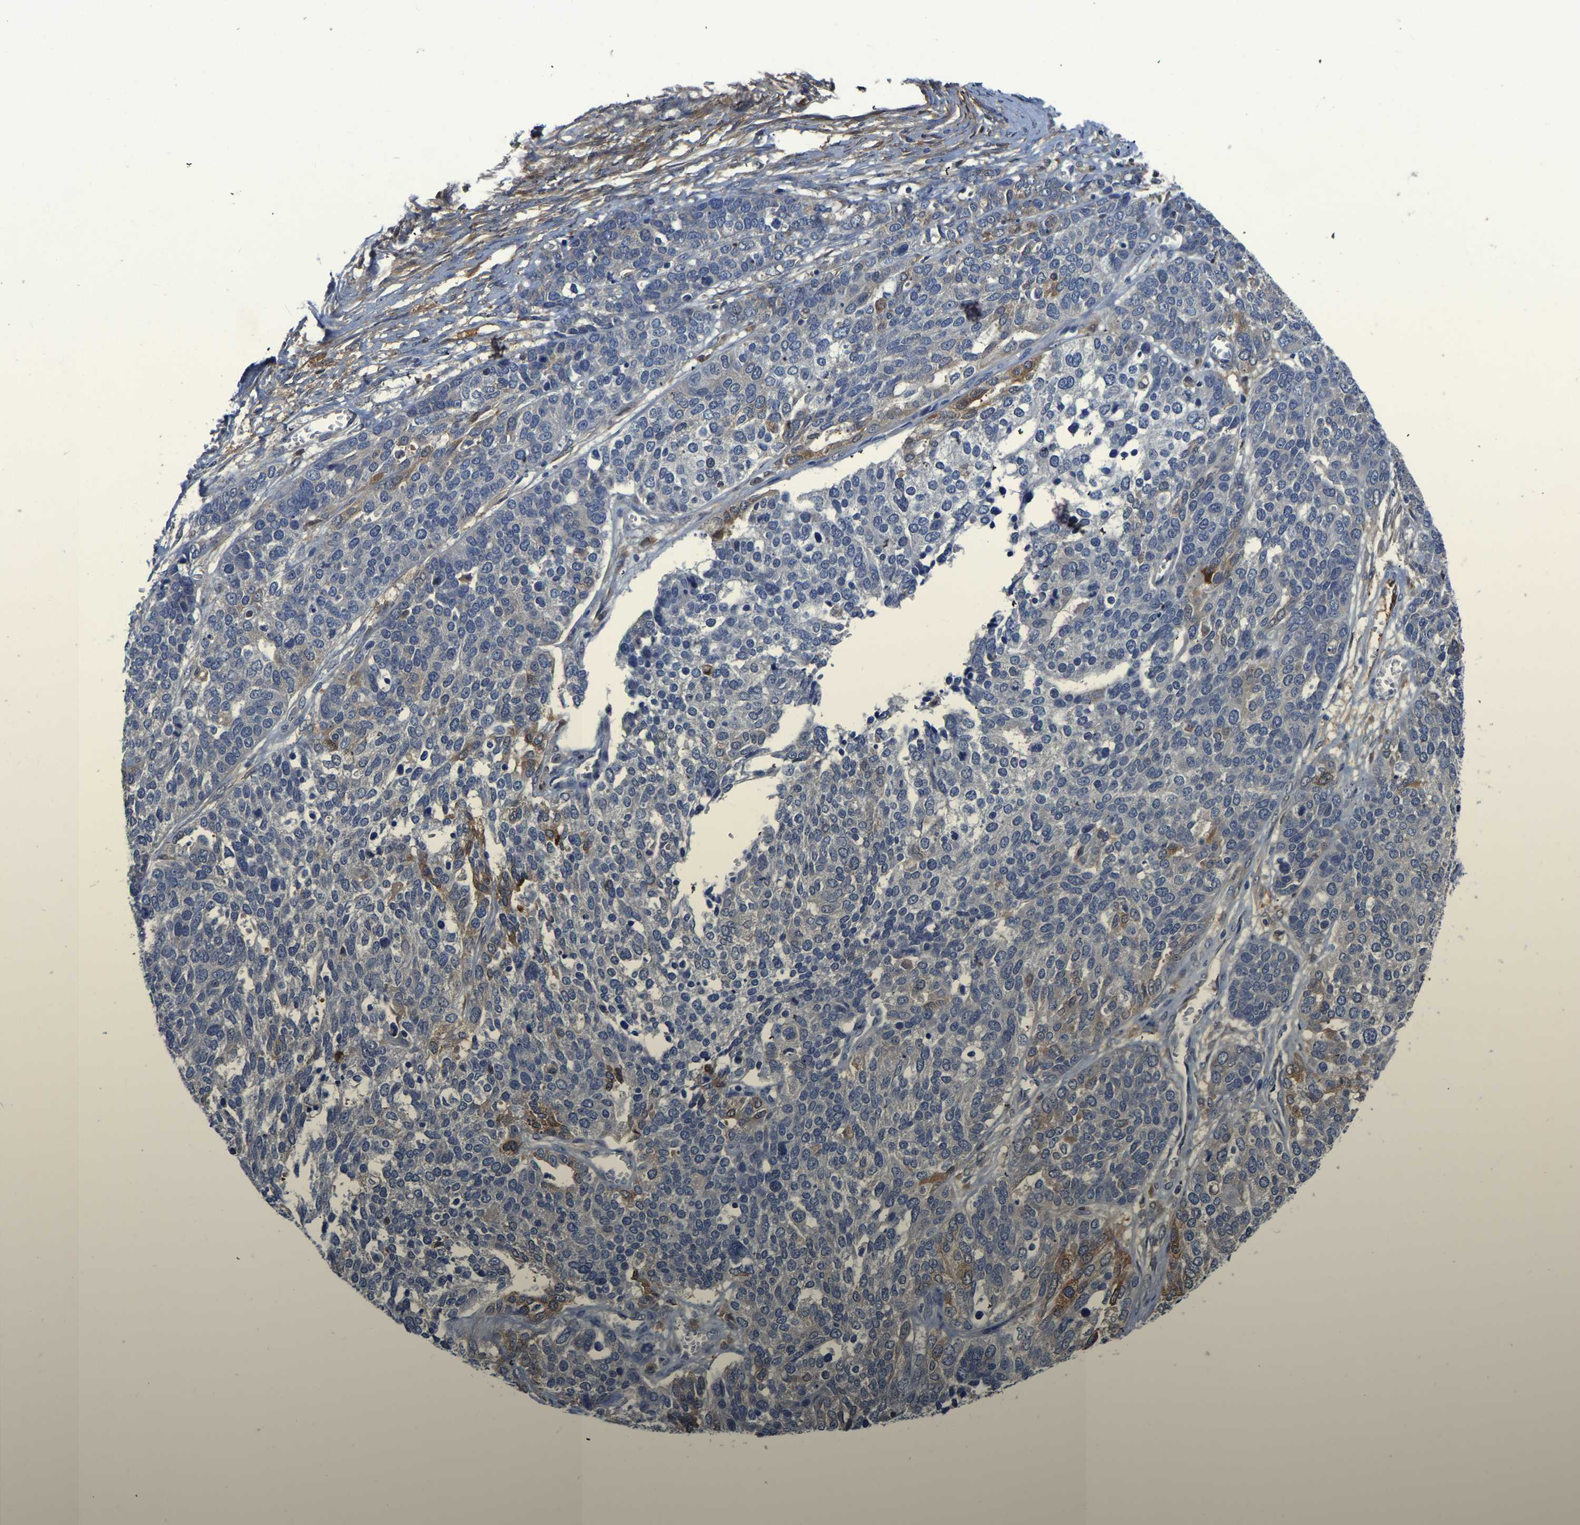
{"staining": {"intensity": "moderate", "quantity": "<25%", "location": "cytoplasmic/membranous"}, "tissue": "ovarian cancer", "cell_type": "Tumor cells", "image_type": "cancer", "snomed": [{"axis": "morphology", "description": "Cystadenocarcinoma, serous, NOS"}, {"axis": "topography", "description": "Ovary"}], "caption": "Protein staining of serous cystadenocarcinoma (ovarian) tissue exhibits moderate cytoplasmic/membranous expression in about <25% of tumor cells.", "gene": "ATG2B", "patient": {"sex": "female", "age": 44}}